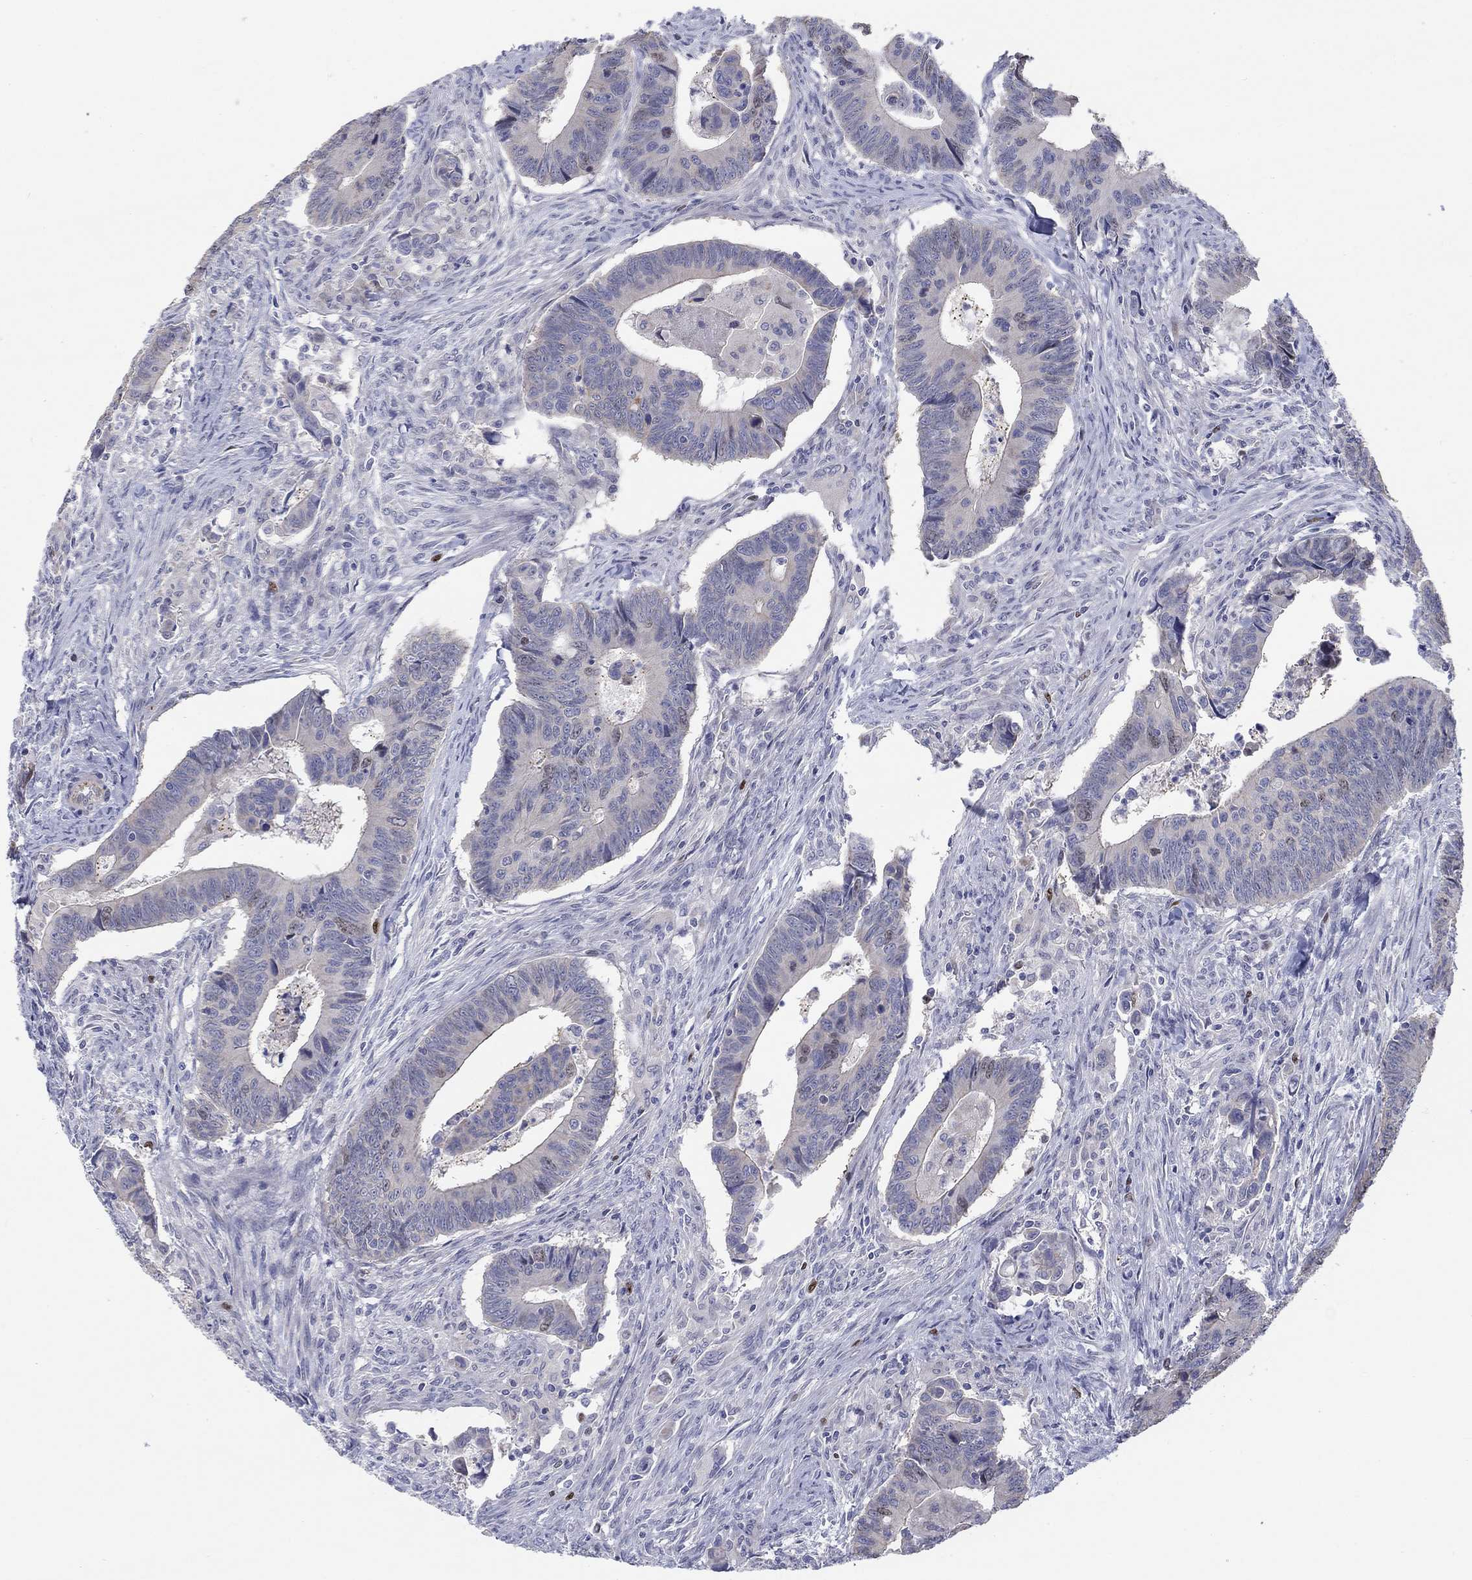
{"staining": {"intensity": "weak", "quantity": "<25%", "location": "nuclear"}, "tissue": "colorectal cancer", "cell_type": "Tumor cells", "image_type": "cancer", "snomed": [{"axis": "morphology", "description": "Adenocarcinoma, NOS"}, {"axis": "topography", "description": "Rectum"}], "caption": "This is an immunohistochemistry (IHC) photomicrograph of human colorectal cancer. There is no positivity in tumor cells.", "gene": "PRC1", "patient": {"sex": "male", "age": 67}}